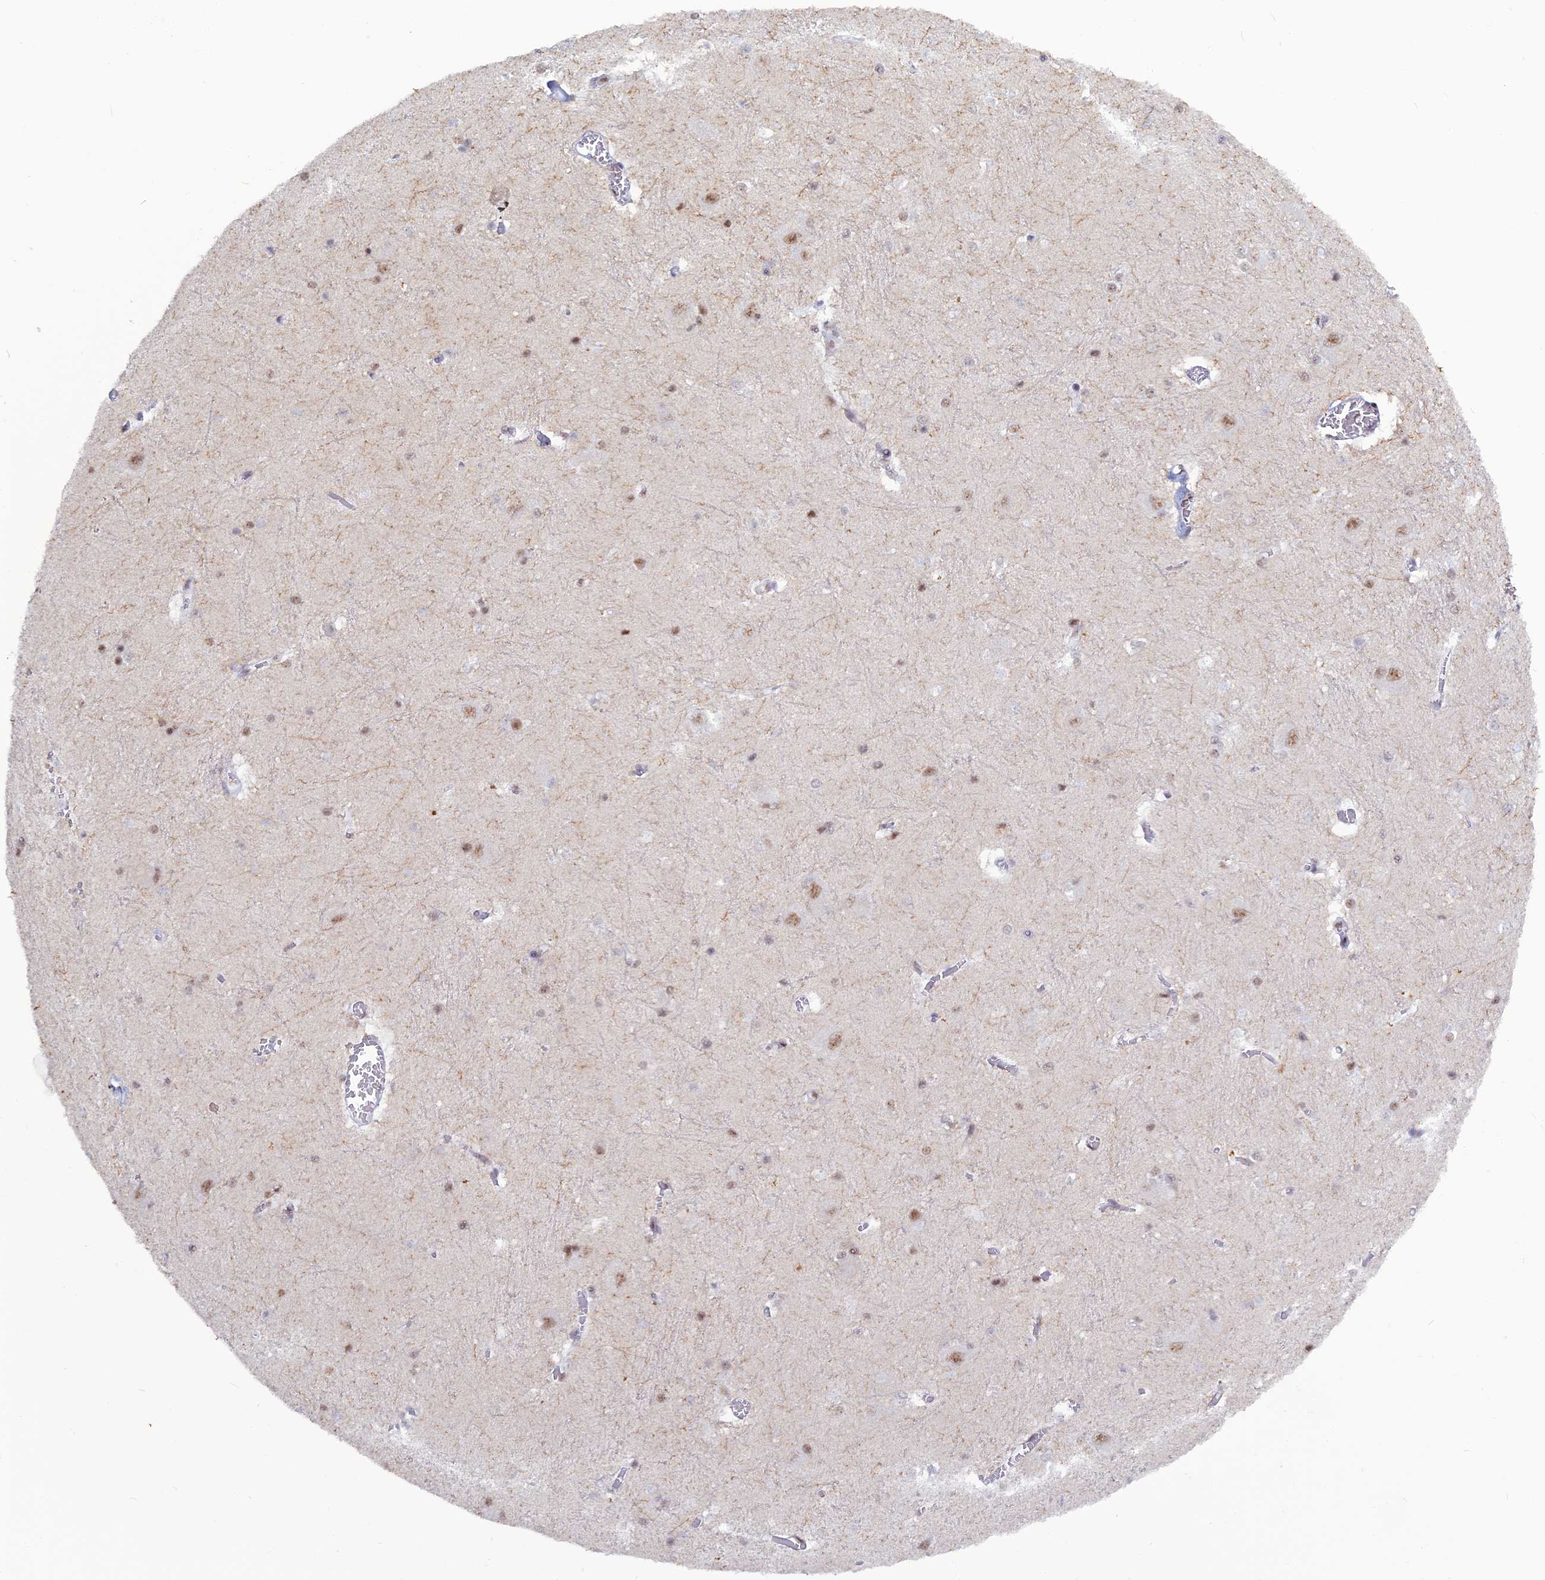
{"staining": {"intensity": "moderate", "quantity": "<25%", "location": "nuclear"}, "tissue": "caudate", "cell_type": "Glial cells", "image_type": "normal", "snomed": [{"axis": "morphology", "description": "Normal tissue, NOS"}, {"axis": "topography", "description": "Lateral ventricle wall"}], "caption": "Immunohistochemical staining of normal human caudate reveals moderate nuclear protein staining in approximately <25% of glial cells. The staining was performed using DAB to visualize the protein expression in brown, while the nuclei were stained in blue with hematoxylin (Magnification: 20x).", "gene": "NOL4L", "patient": {"sex": "male", "age": 37}}